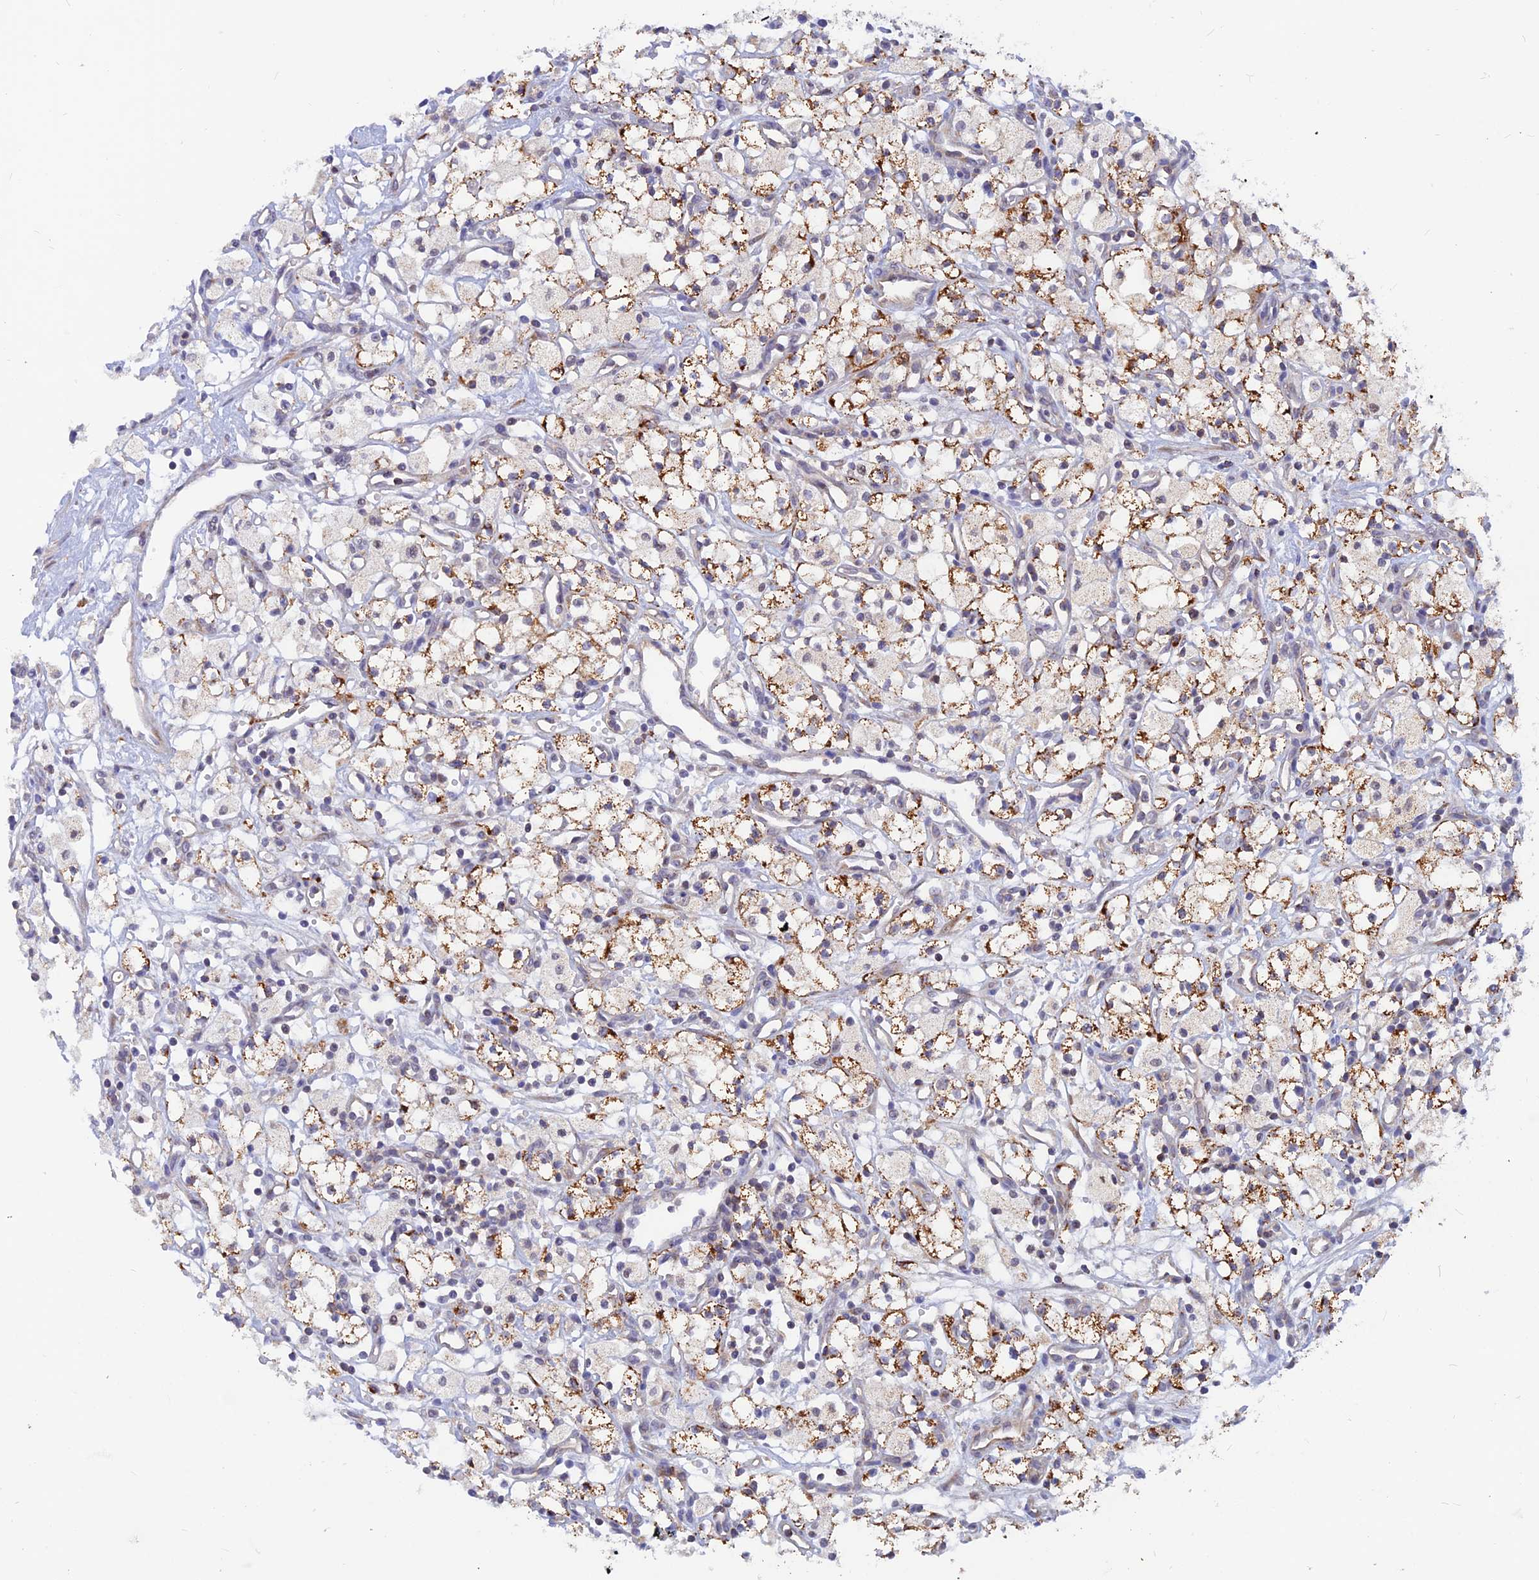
{"staining": {"intensity": "moderate", "quantity": "25%-75%", "location": "cytoplasmic/membranous"}, "tissue": "renal cancer", "cell_type": "Tumor cells", "image_type": "cancer", "snomed": [{"axis": "morphology", "description": "Adenocarcinoma, NOS"}, {"axis": "topography", "description": "Kidney"}], "caption": "Protein analysis of renal adenocarcinoma tissue displays moderate cytoplasmic/membranous positivity in approximately 25%-75% of tumor cells. (DAB IHC, brown staining for protein, blue staining for nuclei).", "gene": "DNAJC16", "patient": {"sex": "male", "age": 59}}